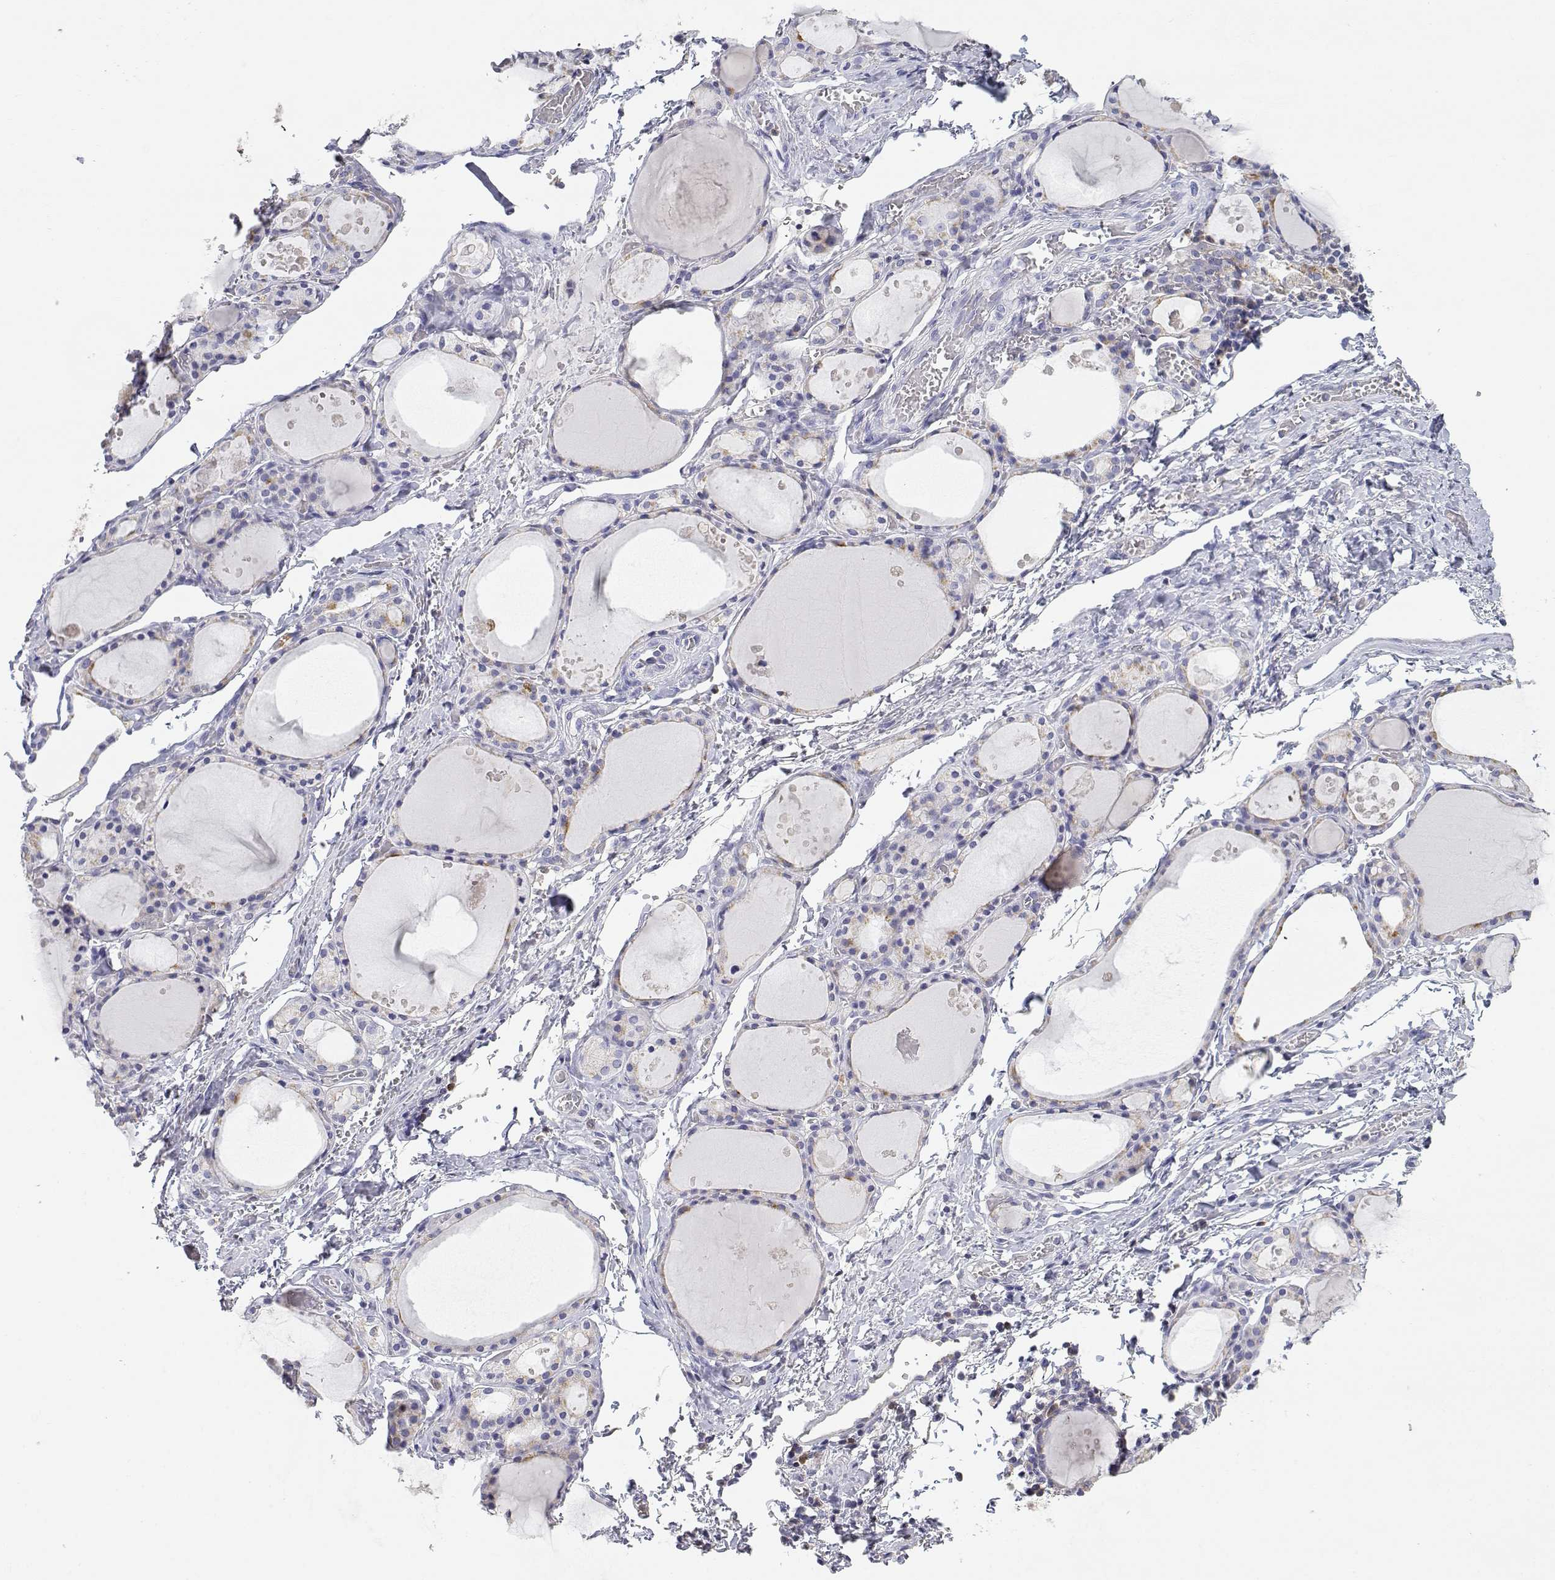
{"staining": {"intensity": "negative", "quantity": "none", "location": "none"}, "tissue": "thyroid gland", "cell_type": "Glandular cells", "image_type": "normal", "snomed": [{"axis": "morphology", "description": "Normal tissue, NOS"}, {"axis": "topography", "description": "Thyroid gland"}], "caption": "Immunohistochemical staining of unremarkable human thyroid gland exhibits no significant expression in glandular cells. The staining is performed using DAB brown chromogen with nuclei counter-stained in using hematoxylin.", "gene": "ADA", "patient": {"sex": "male", "age": 68}}